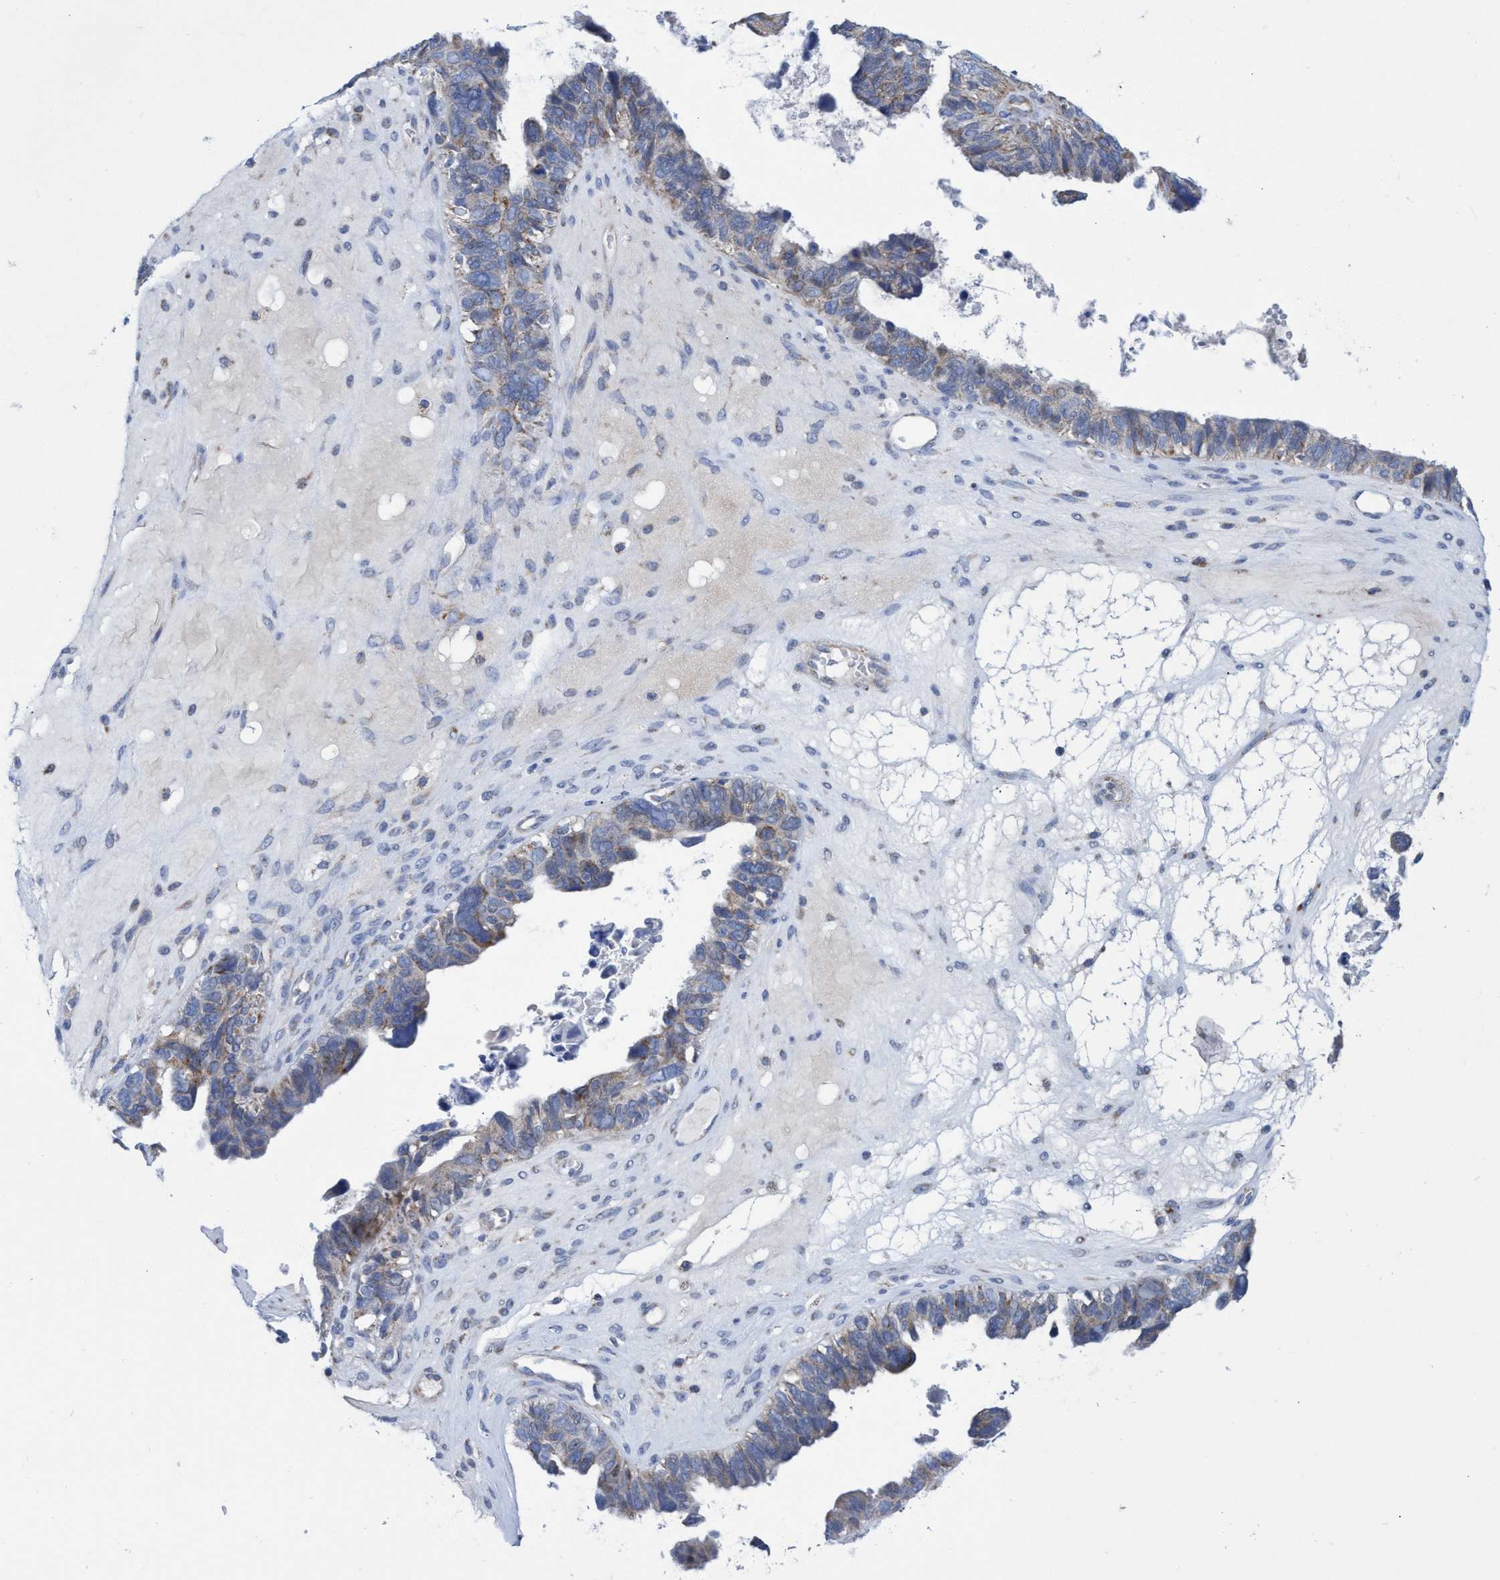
{"staining": {"intensity": "weak", "quantity": ">75%", "location": "cytoplasmic/membranous"}, "tissue": "ovarian cancer", "cell_type": "Tumor cells", "image_type": "cancer", "snomed": [{"axis": "morphology", "description": "Cystadenocarcinoma, serous, NOS"}, {"axis": "topography", "description": "Ovary"}], "caption": "Protein staining displays weak cytoplasmic/membranous expression in approximately >75% of tumor cells in ovarian cancer (serous cystadenocarcinoma). (Brightfield microscopy of DAB IHC at high magnification).", "gene": "ZNF750", "patient": {"sex": "female", "age": 79}}